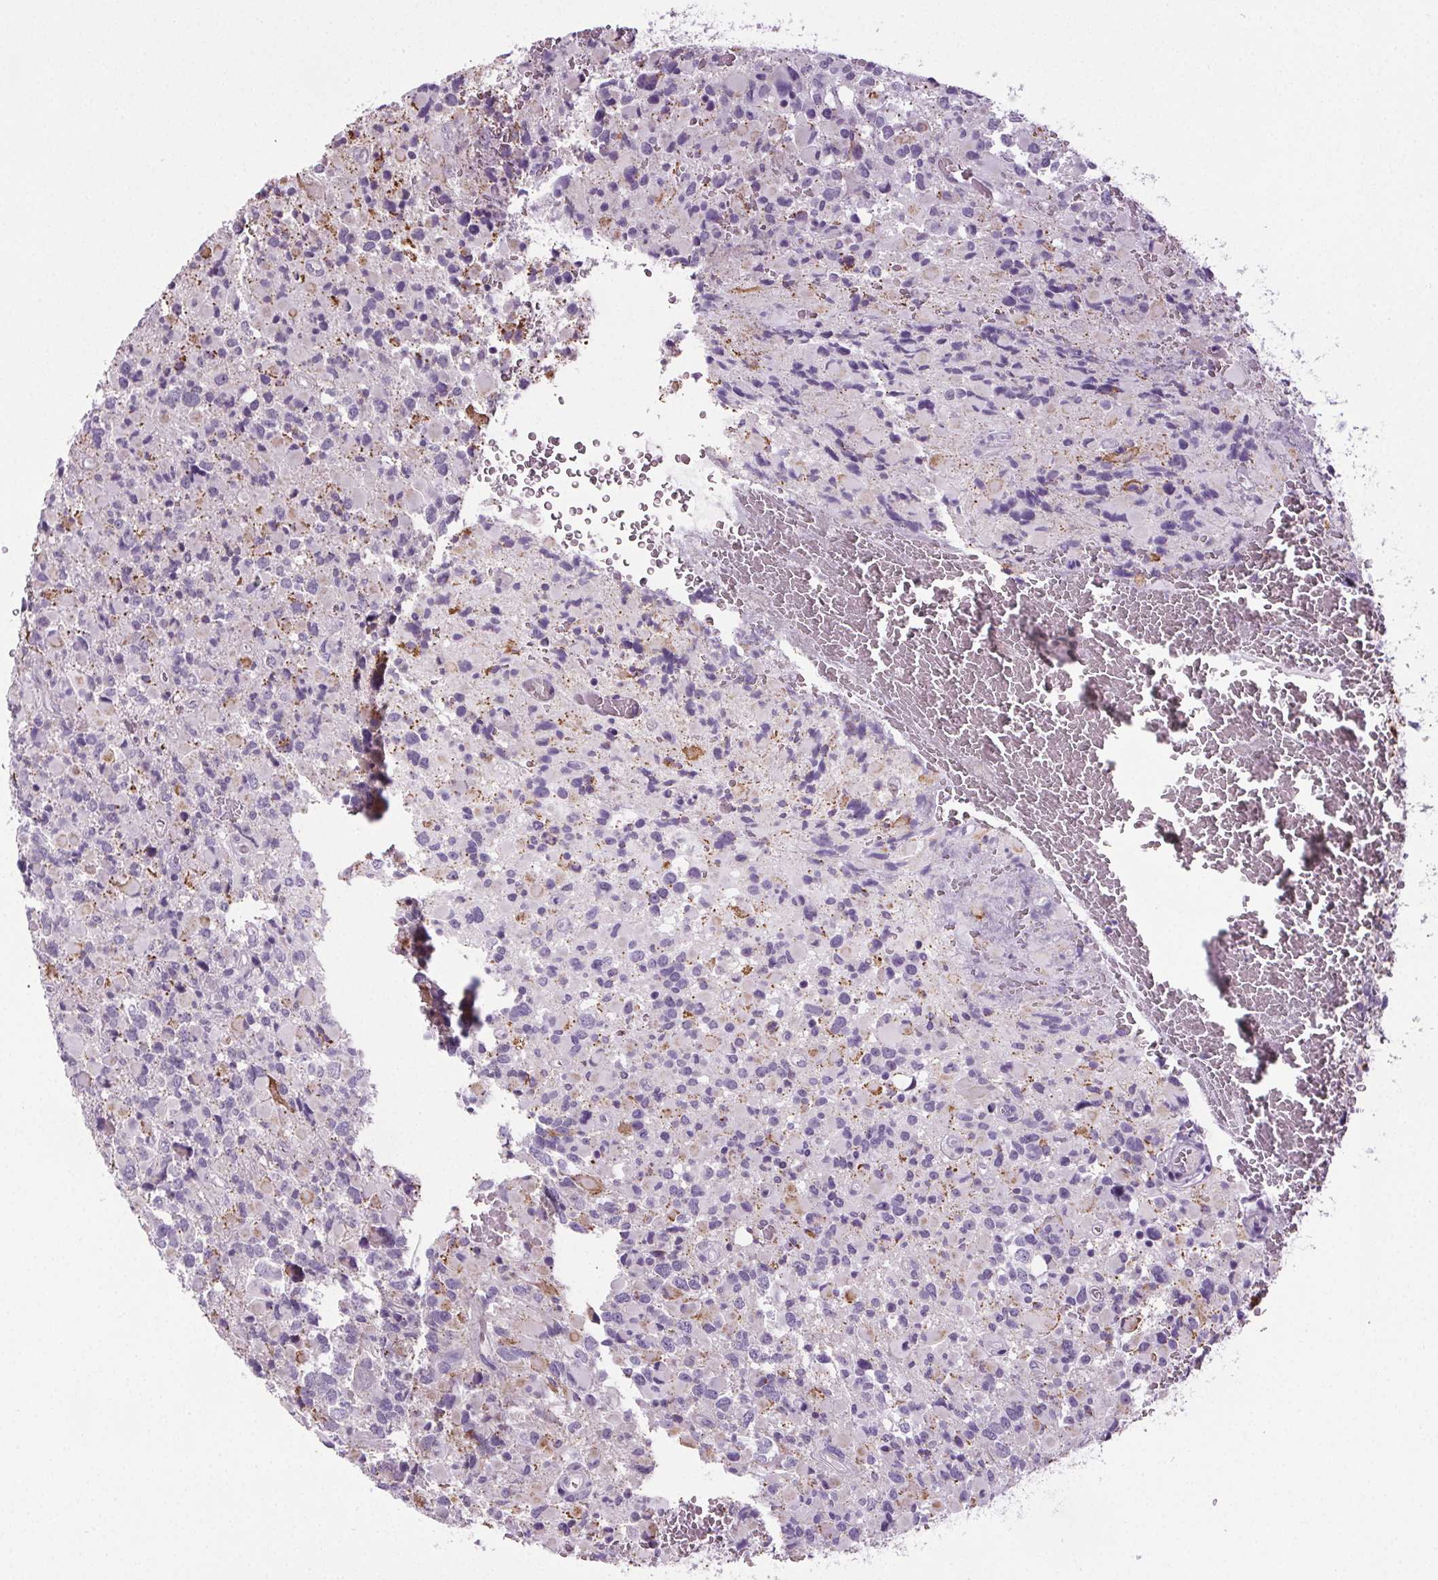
{"staining": {"intensity": "negative", "quantity": "none", "location": "none"}, "tissue": "glioma", "cell_type": "Tumor cells", "image_type": "cancer", "snomed": [{"axis": "morphology", "description": "Glioma, malignant, High grade"}, {"axis": "topography", "description": "Brain"}], "caption": "Immunohistochemistry (IHC) histopathology image of neoplastic tissue: glioma stained with DAB displays no significant protein expression in tumor cells.", "gene": "GPIHBP1", "patient": {"sex": "female", "age": 40}}